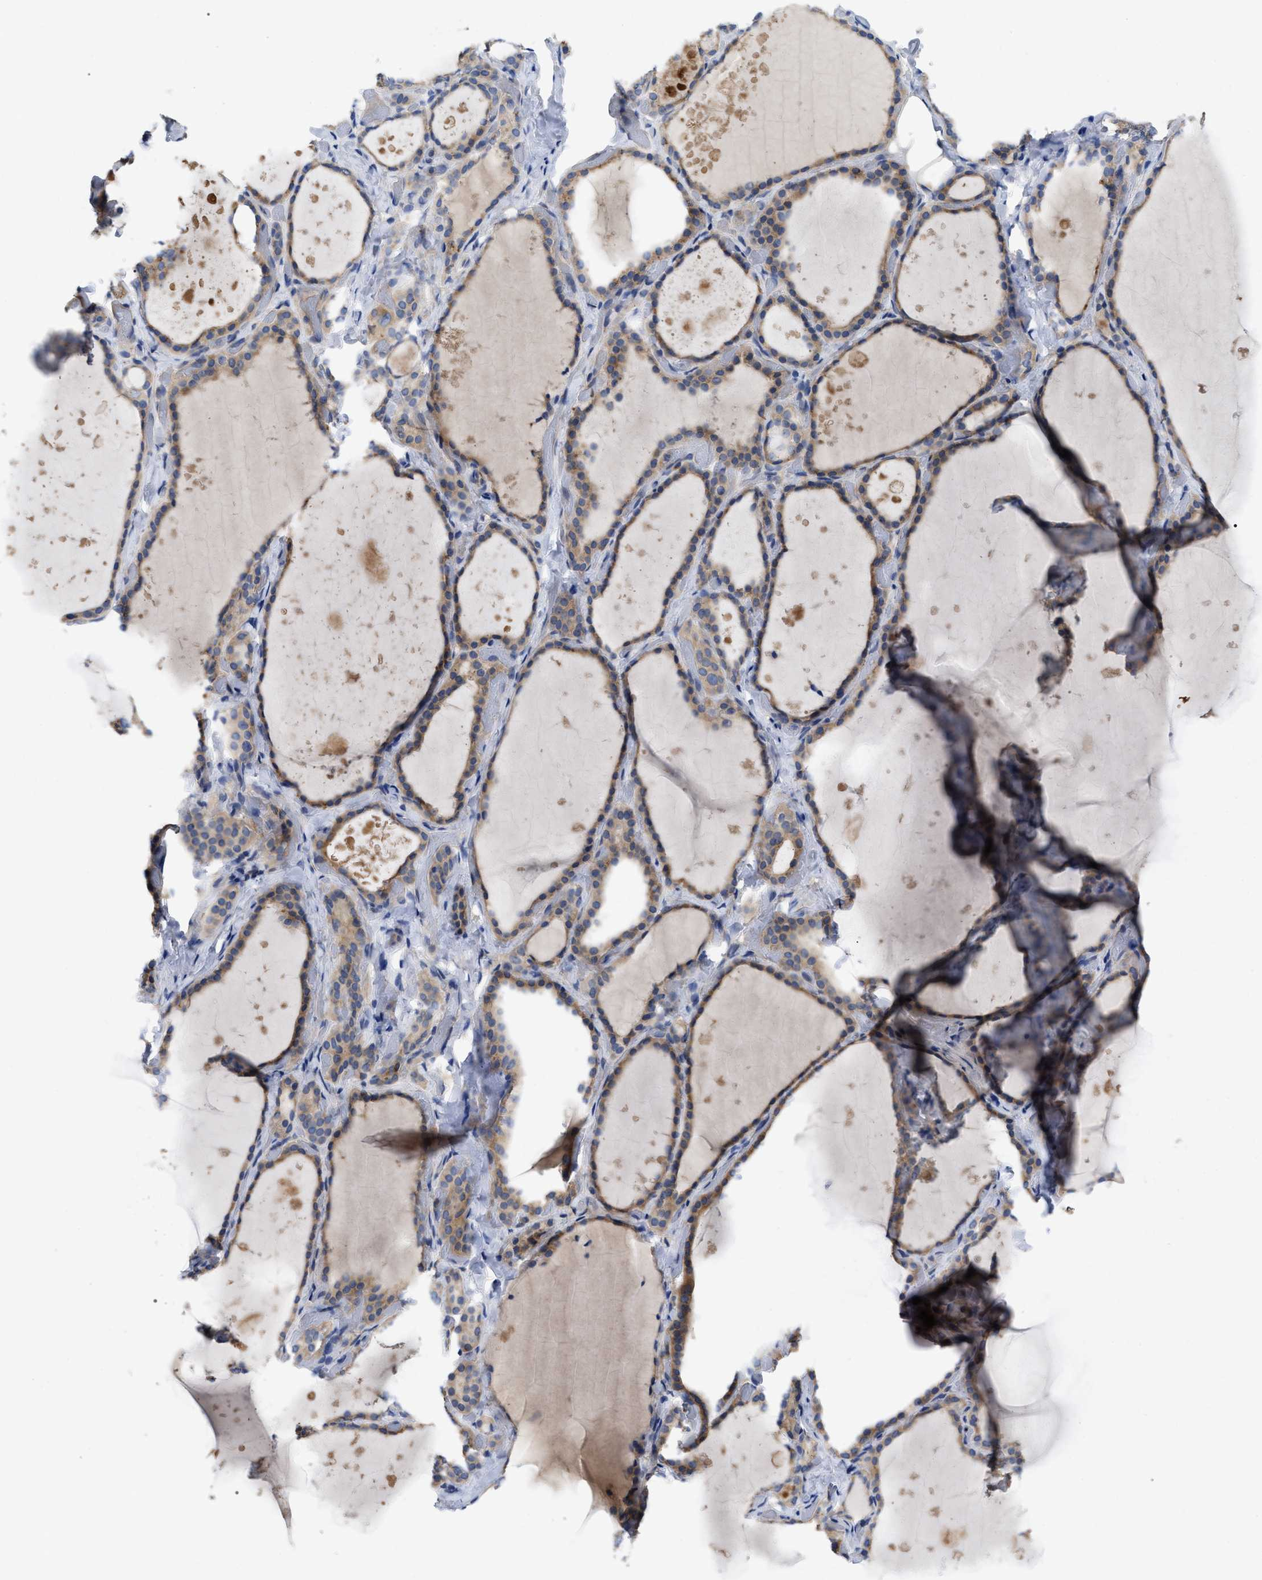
{"staining": {"intensity": "moderate", "quantity": ">75%", "location": "cytoplasmic/membranous"}, "tissue": "thyroid gland", "cell_type": "Glandular cells", "image_type": "normal", "snomed": [{"axis": "morphology", "description": "Normal tissue, NOS"}, {"axis": "topography", "description": "Thyroid gland"}], "caption": "Immunohistochemical staining of unremarkable human thyroid gland displays moderate cytoplasmic/membranous protein staining in about >75% of glandular cells.", "gene": "RAP1GDS1", "patient": {"sex": "female", "age": 44}}